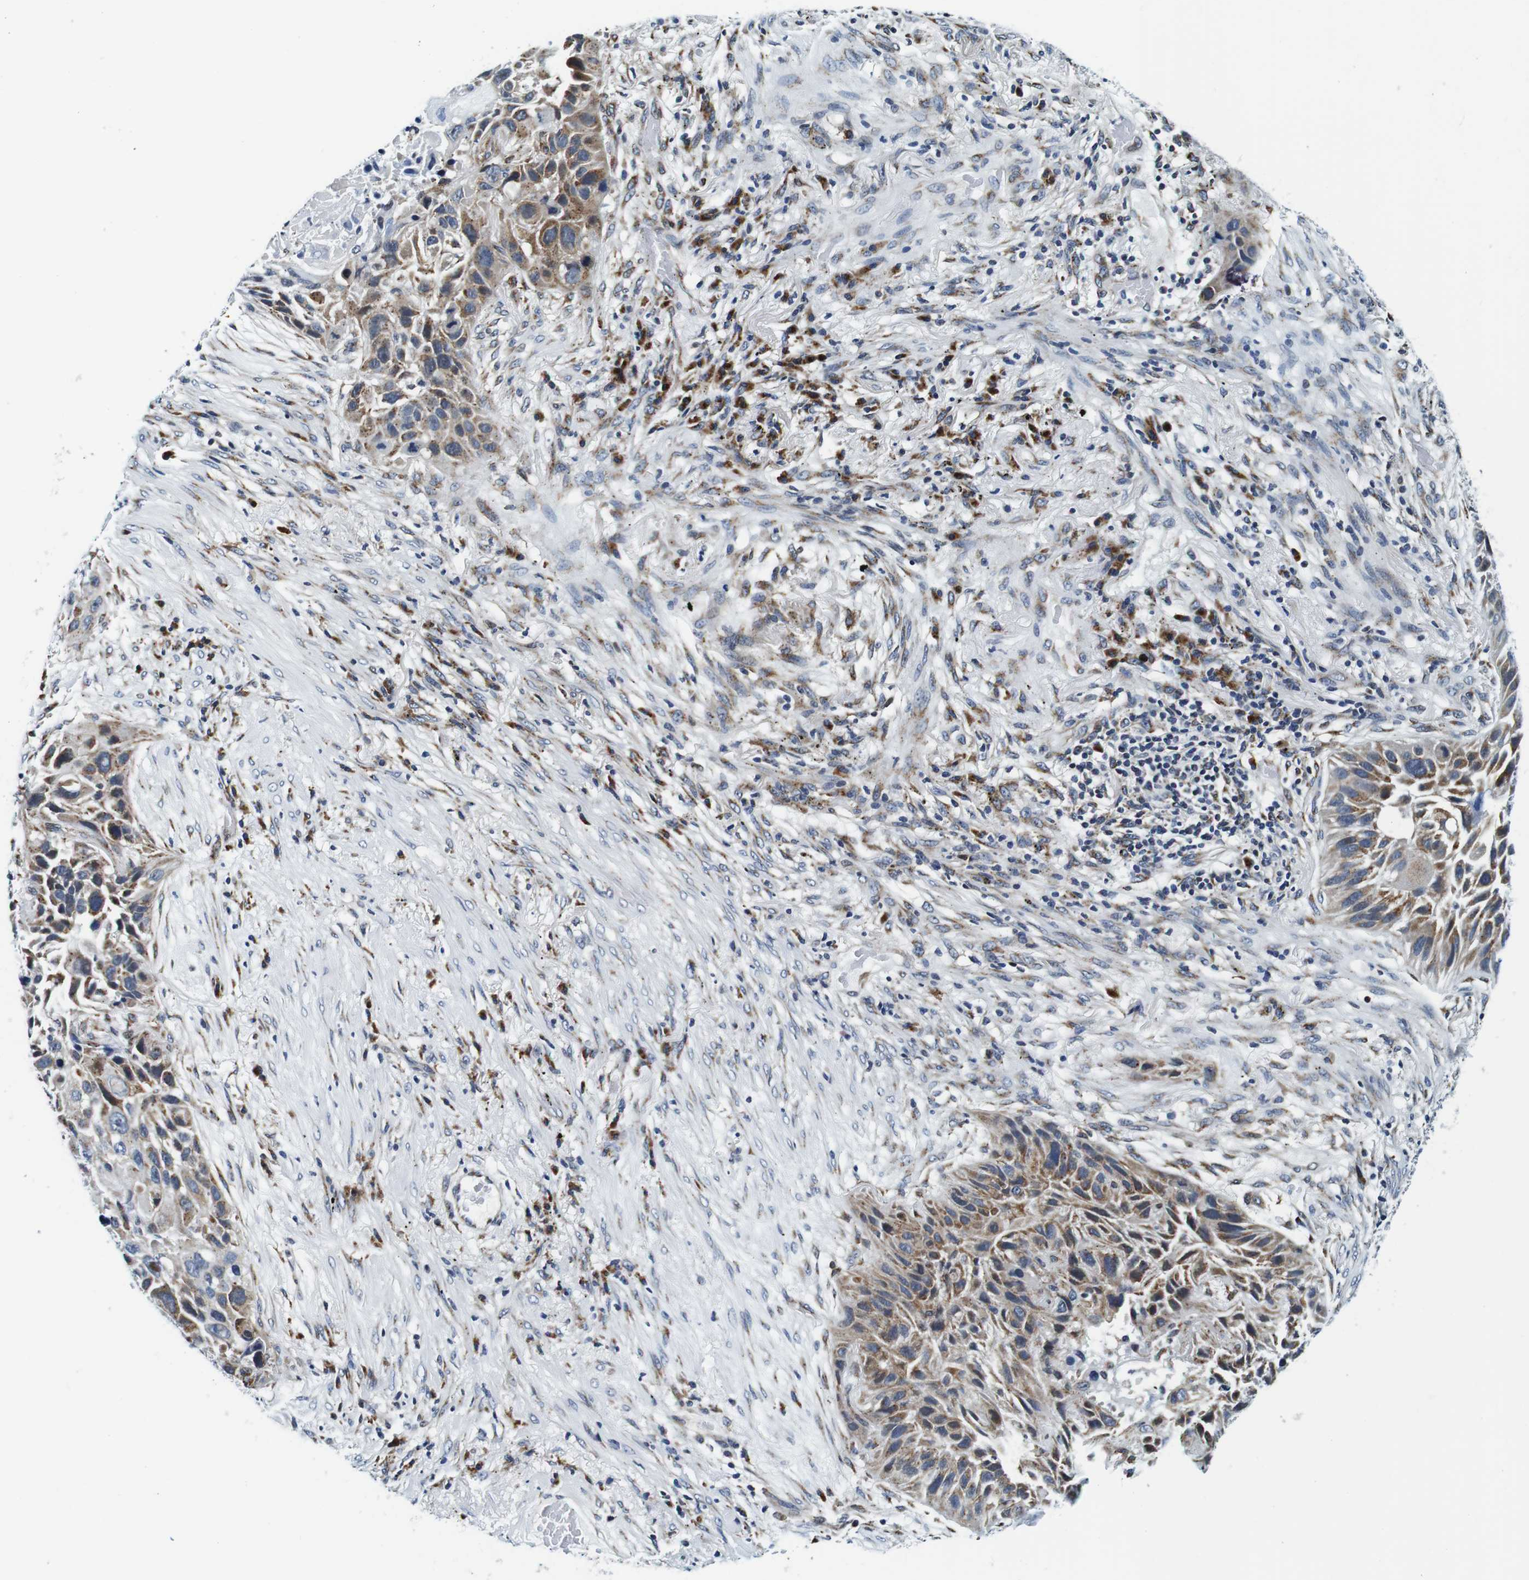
{"staining": {"intensity": "moderate", "quantity": ">75%", "location": "cytoplasmic/membranous"}, "tissue": "lung cancer", "cell_type": "Tumor cells", "image_type": "cancer", "snomed": [{"axis": "morphology", "description": "Squamous cell carcinoma, NOS"}, {"axis": "topography", "description": "Lung"}], "caption": "This is an image of immunohistochemistry staining of lung squamous cell carcinoma, which shows moderate staining in the cytoplasmic/membranous of tumor cells.", "gene": "FAR2", "patient": {"sex": "male", "age": 57}}